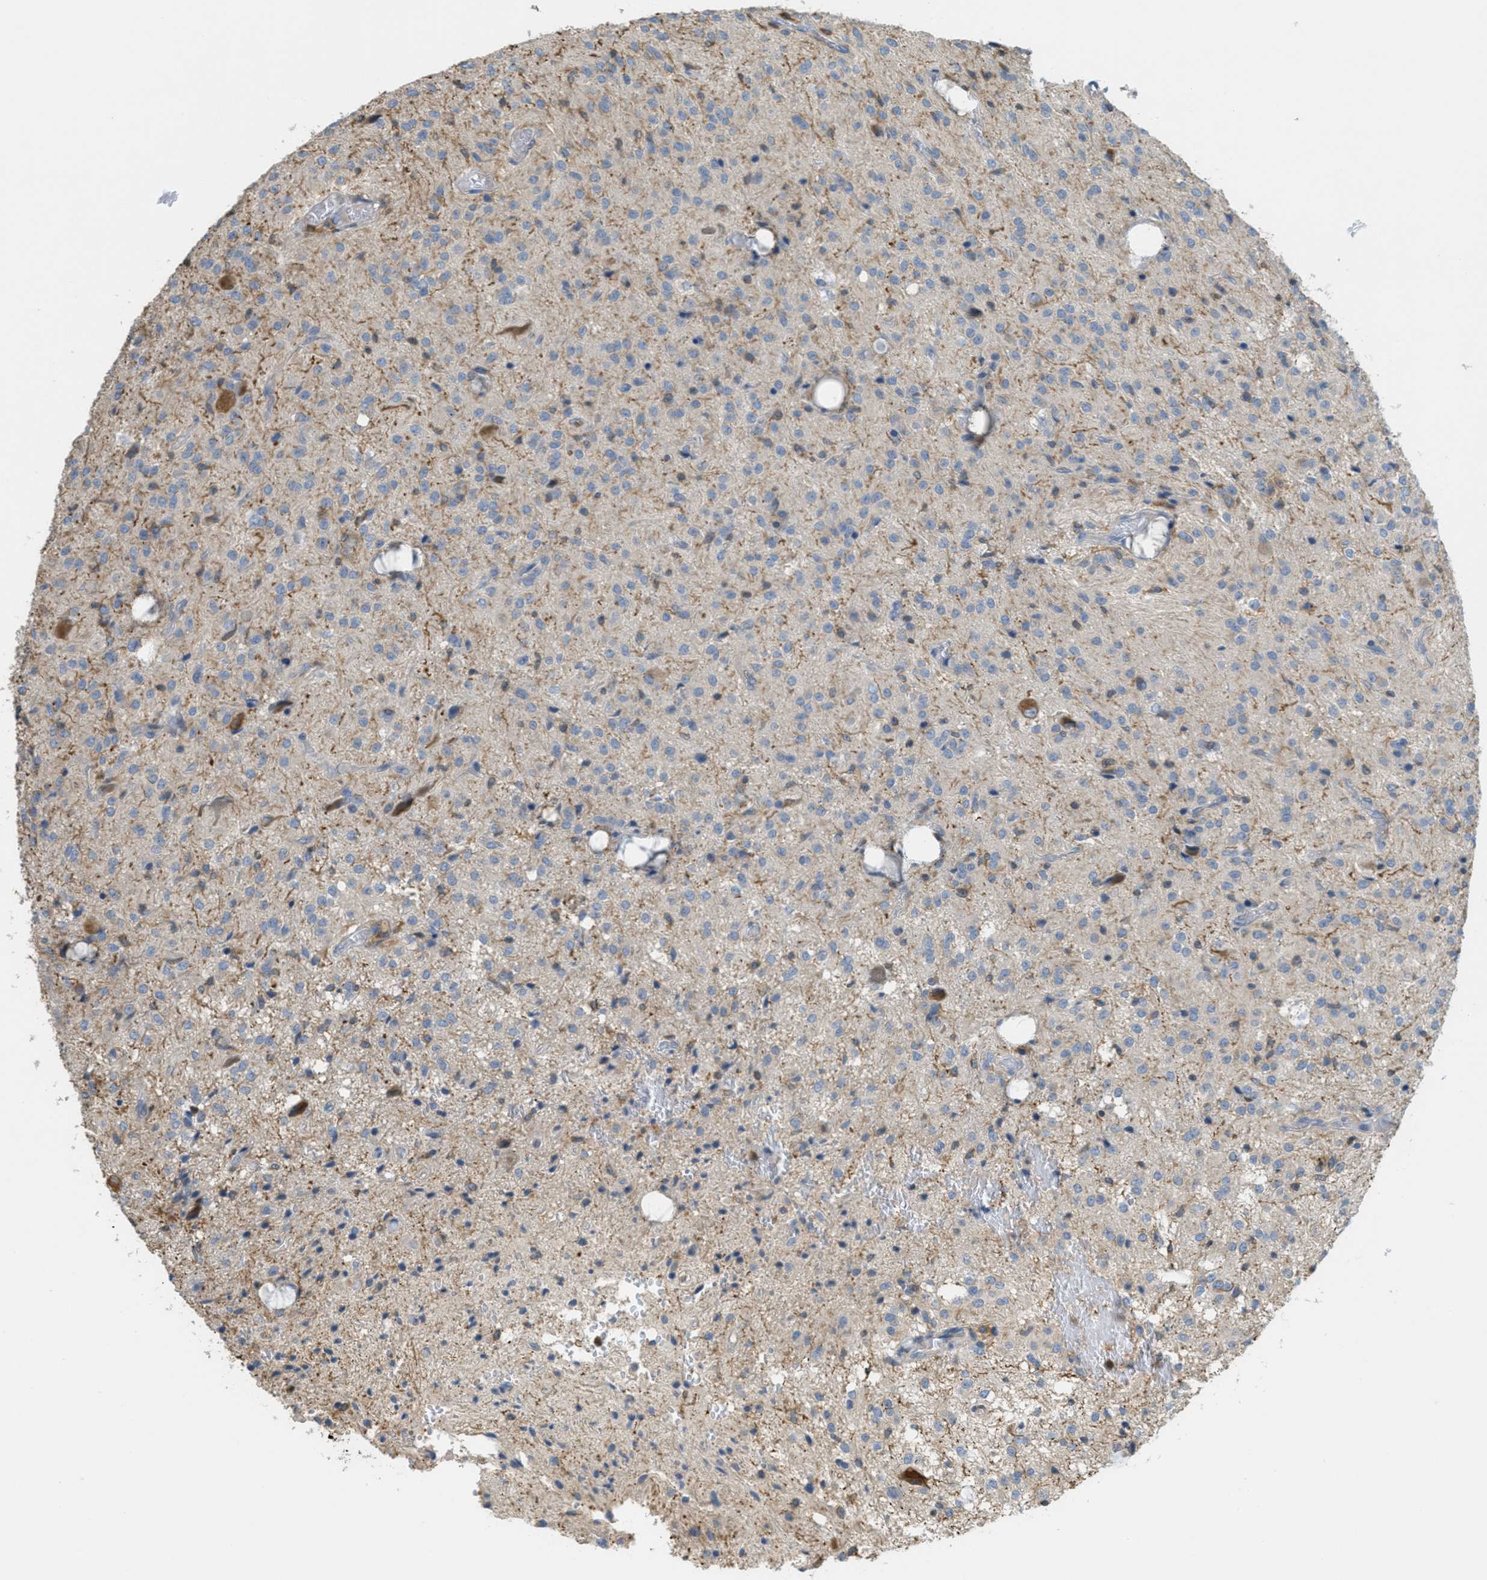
{"staining": {"intensity": "negative", "quantity": "none", "location": "none"}, "tissue": "glioma", "cell_type": "Tumor cells", "image_type": "cancer", "snomed": [{"axis": "morphology", "description": "Glioma, malignant, High grade"}, {"axis": "topography", "description": "Brain"}], "caption": "Tumor cells show no significant protein staining in glioma.", "gene": "GRIK2", "patient": {"sex": "female", "age": 59}}